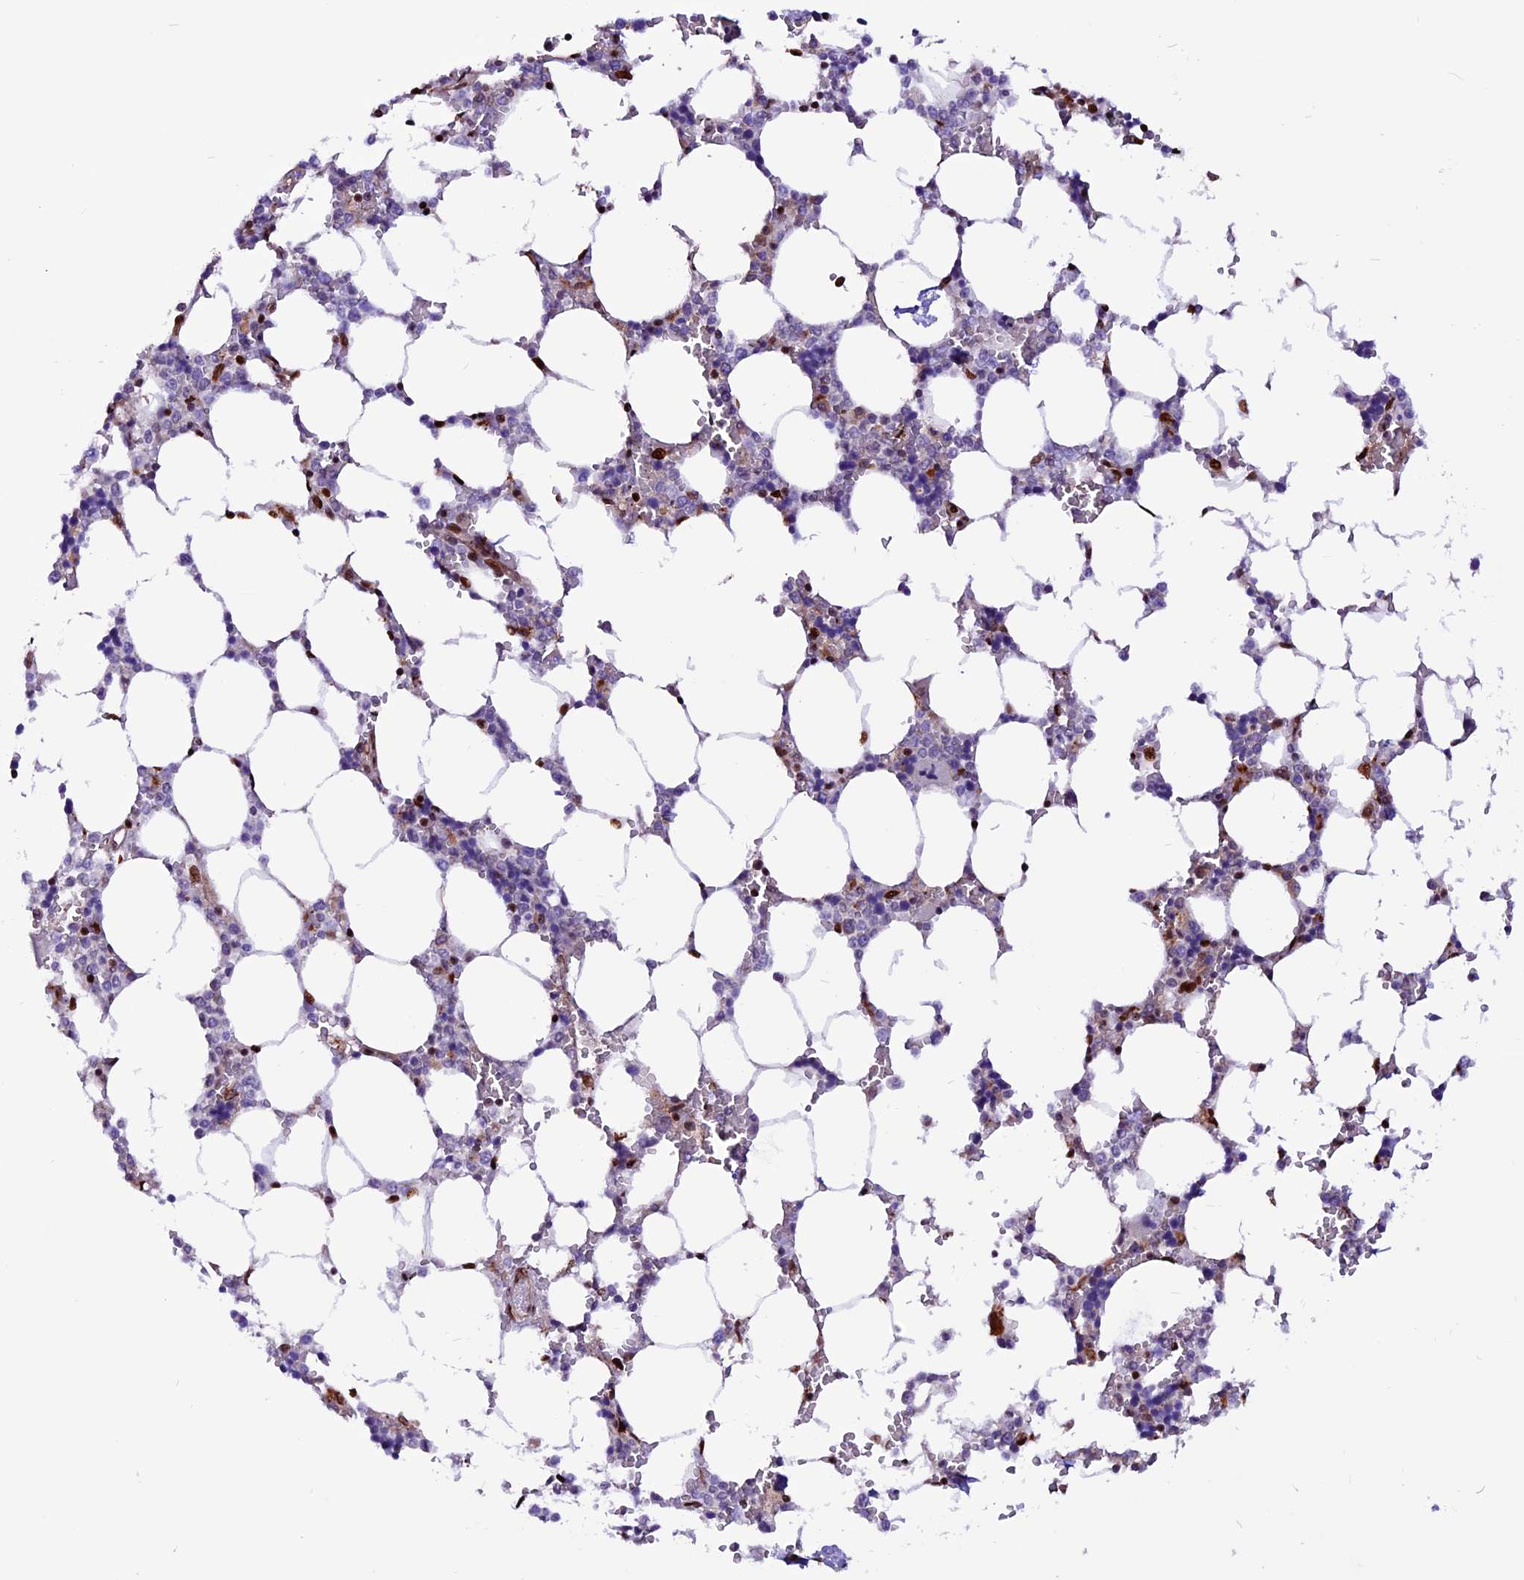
{"staining": {"intensity": "moderate", "quantity": "<25%", "location": "nuclear"}, "tissue": "bone marrow", "cell_type": "Hematopoietic cells", "image_type": "normal", "snomed": [{"axis": "morphology", "description": "Normal tissue, NOS"}, {"axis": "topography", "description": "Bone marrow"}], "caption": "Normal bone marrow shows moderate nuclear expression in about <25% of hematopoietic cells, visualized by immunohistochemistry. The staining was performed using DAB, with brown indicating positive protein expression. Nuclei are stained blue with hematoxylin.", "gene": "RINL", "patient": {"sex": "male", "age": 64}}